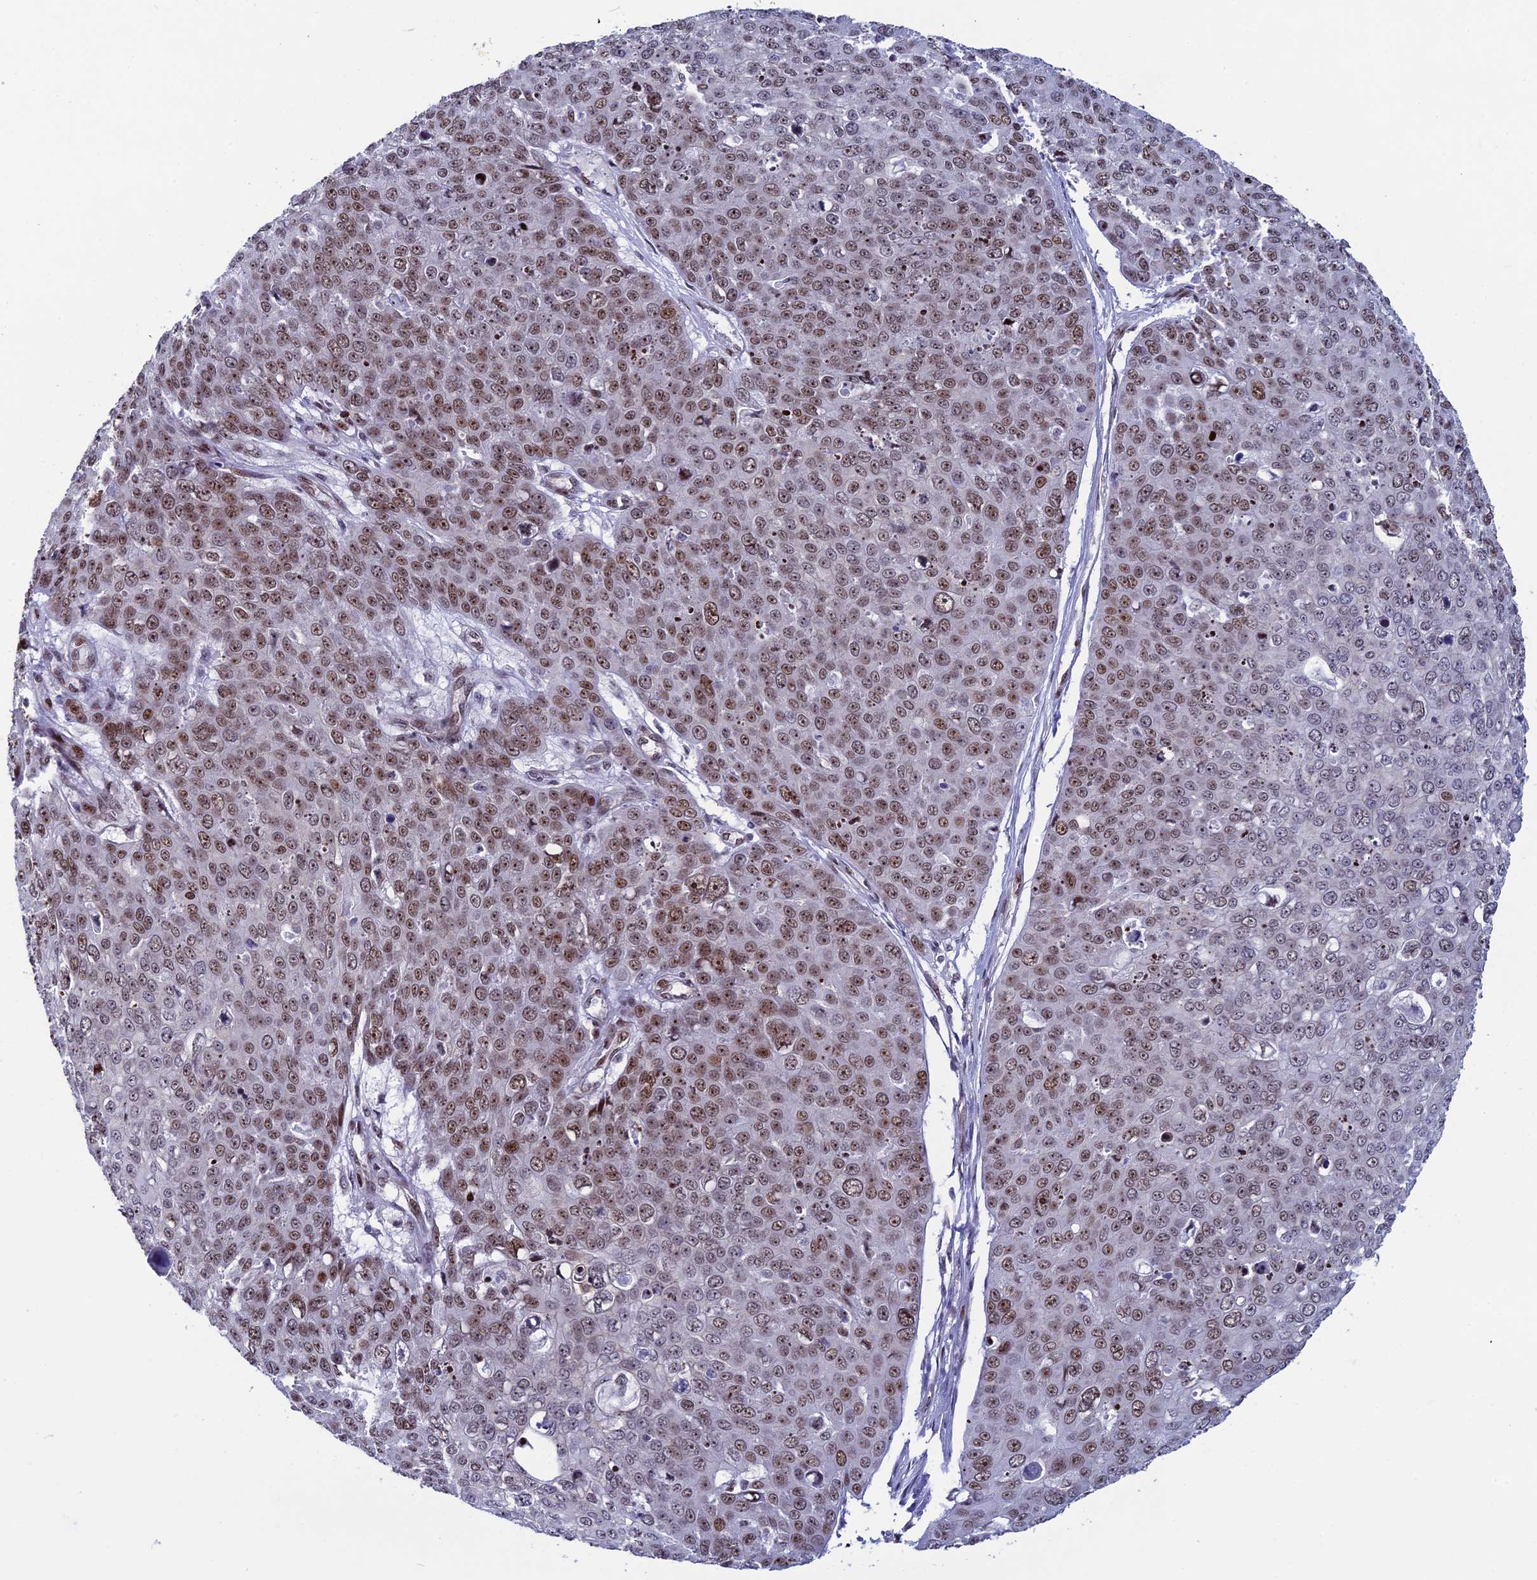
{"staining": {"intensity": "moderate", "quantity": ">75%", "location": "nuclear"}, "tissue": "skin cancer", "cell_type": "Tumor cells", "image_type": "cancer", "snomed": [{"axis": "morphology", "description": "Squamous cell carcinoma, NOS"}, {"axis": "topography", "description": "Skin"}], "caption": "Protein staining by immunohistochemistry (IHC) demonstrates moderate nuclear positivity in approximately >75% of tumor cells in squamous cell carcinoma (skin).", "gene": "CCDC86", "patient": {"sex": "male", "age": 71}}